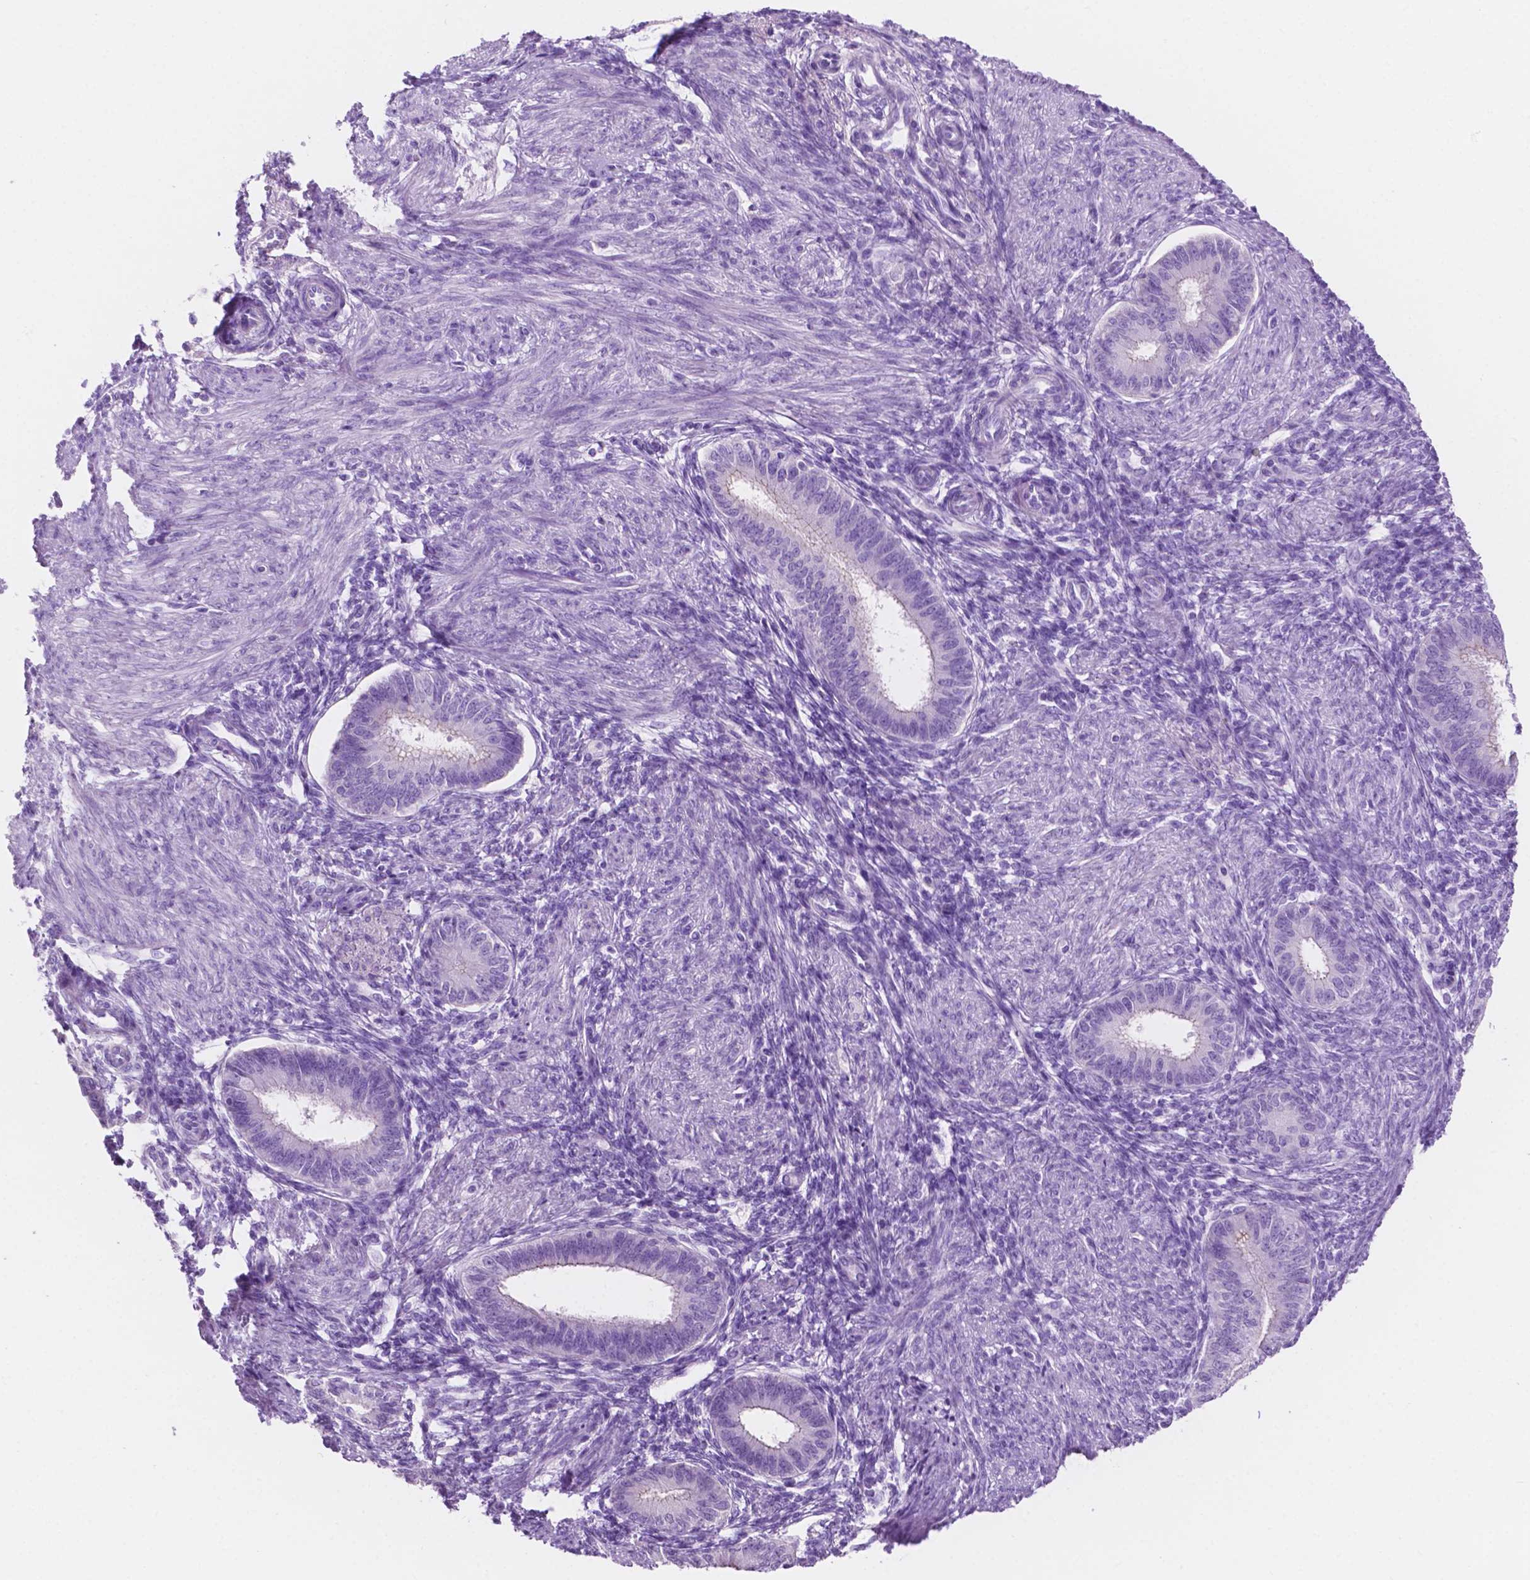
{"staining": {"intensity": "negative", "quantity": "none", "location": "none"}, "tissue": "endometrium", "cell_type": "Cells in endometrial stroma", "image_type": "normal", "snomed": [{"axis": "morphology", "description": "Normal tissue, NOS"}, {"axis": "topography", "description": "Endometrium"}], "caption": "Immunohistochemistry (IHC) photomicrograph of unremarkable human endometrium stained for a protein (brown), which reveals no positivity in cells in endometrial stroma. The staining is performed using DAB (3,3'-diaminobenzidine) brown chromogen with nuclei counter-stained in using hematoxylin.", "gene": "IGFN1", "patient": {"sex": "female", "age": 39}}